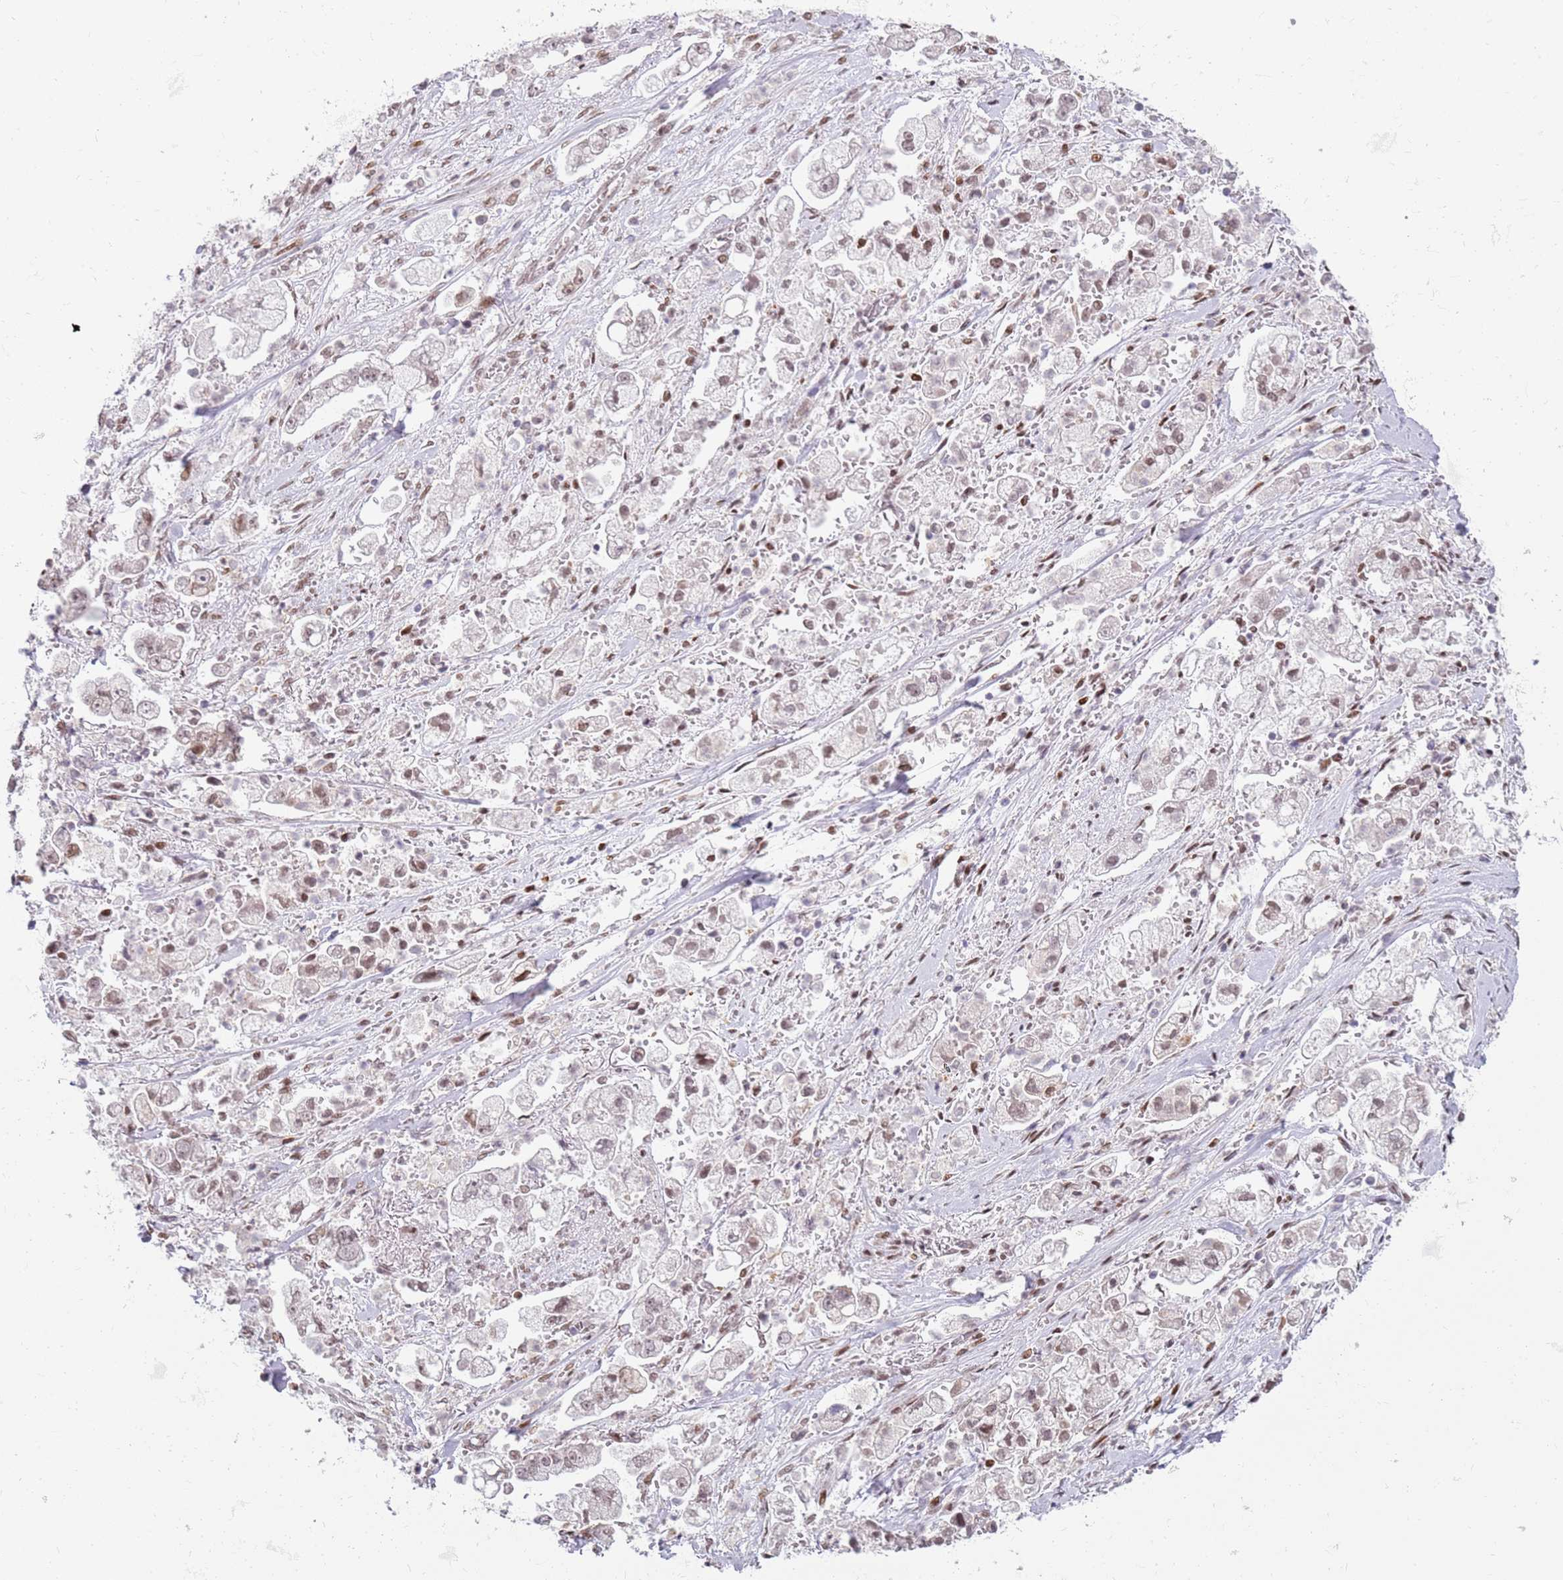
{"staining": {"intensity": "weak", "quantity": "<25%", "location": "nuclear"}, "tissue": "stomach cancer", "cell_type": "Tumor cells", "image_type": "cancer", "snomed": [{"axis": "morphology", "description": "Adenocarcinoma, NOS"}, {"axis": "topography", "description": "Stomach"}], "caption": "Tumor cells show no significant protein expression in adenocarcinoma (stomach). (DAB immunohistochemistry, high magnification).", "gene": "PHC2", "patient": {"sex": "male", "age": 62}}